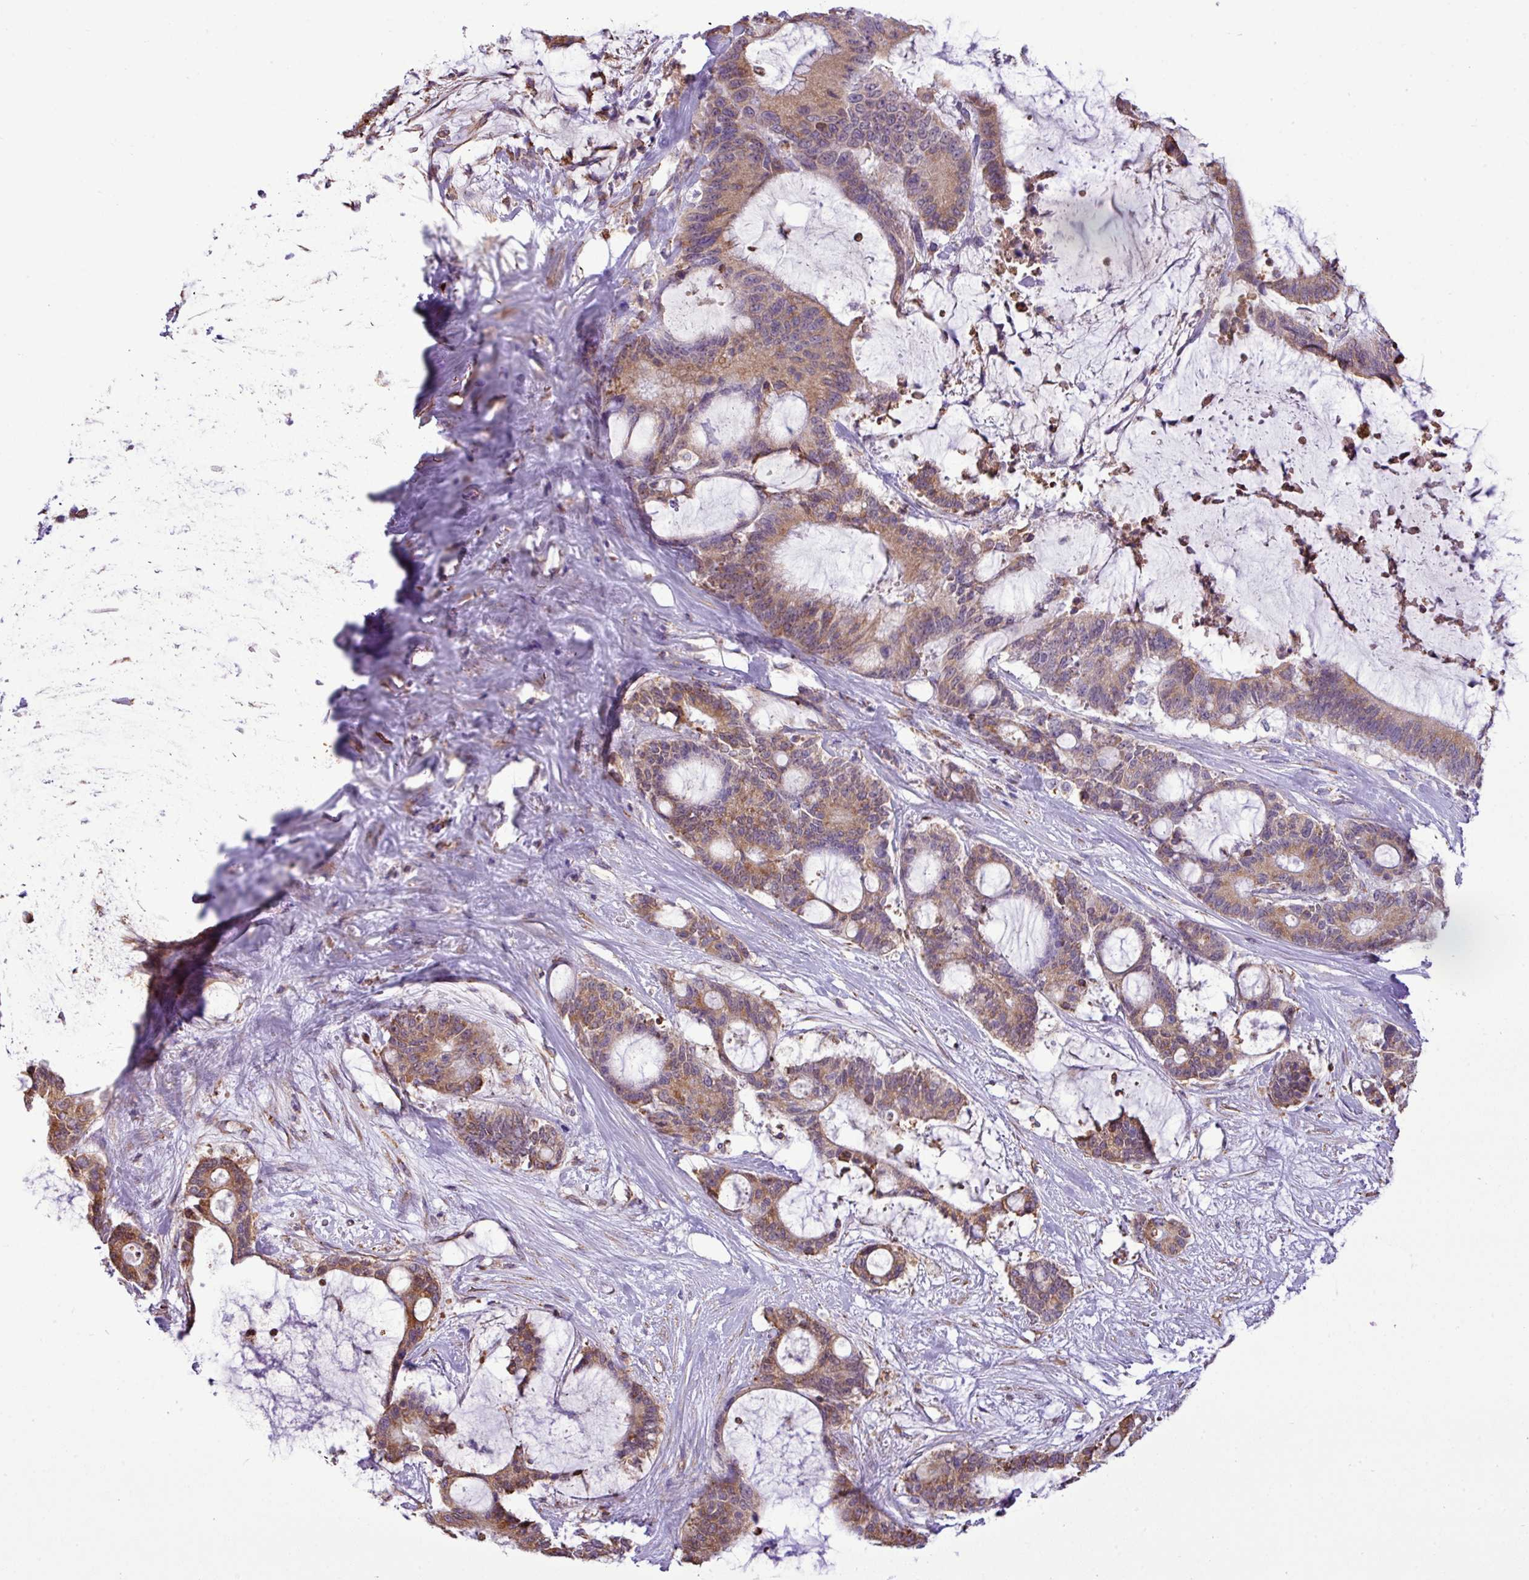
{"staining": {"intensity": "moderate", "quantity": ">75%", "location": "cytoplasmic/membranous"}, "tissue": "liver cancer", "cell_type": "Tumor cells", "image_type": "cancer", "snomed": [{"axis": "morphology", "description": "Normal tissue, NOS"}, {"axis": "morphology", "description": "Cholangiocarcinoma"}, {"axis": "topography", "description": "Liver"}, {"axis": "topography", "description": "Peripheral nerve tissue"}], "caption": "A histopathology image of liver cholangiocarcinoma stained for a protein exhibits moderate cytoplasmic/membranous brown staining in tumor cells. (IHC, brightfield microscopy, high magnification).", "gene": "ZSCAN5A", "patient": {"sex": "female", "age": 73}}